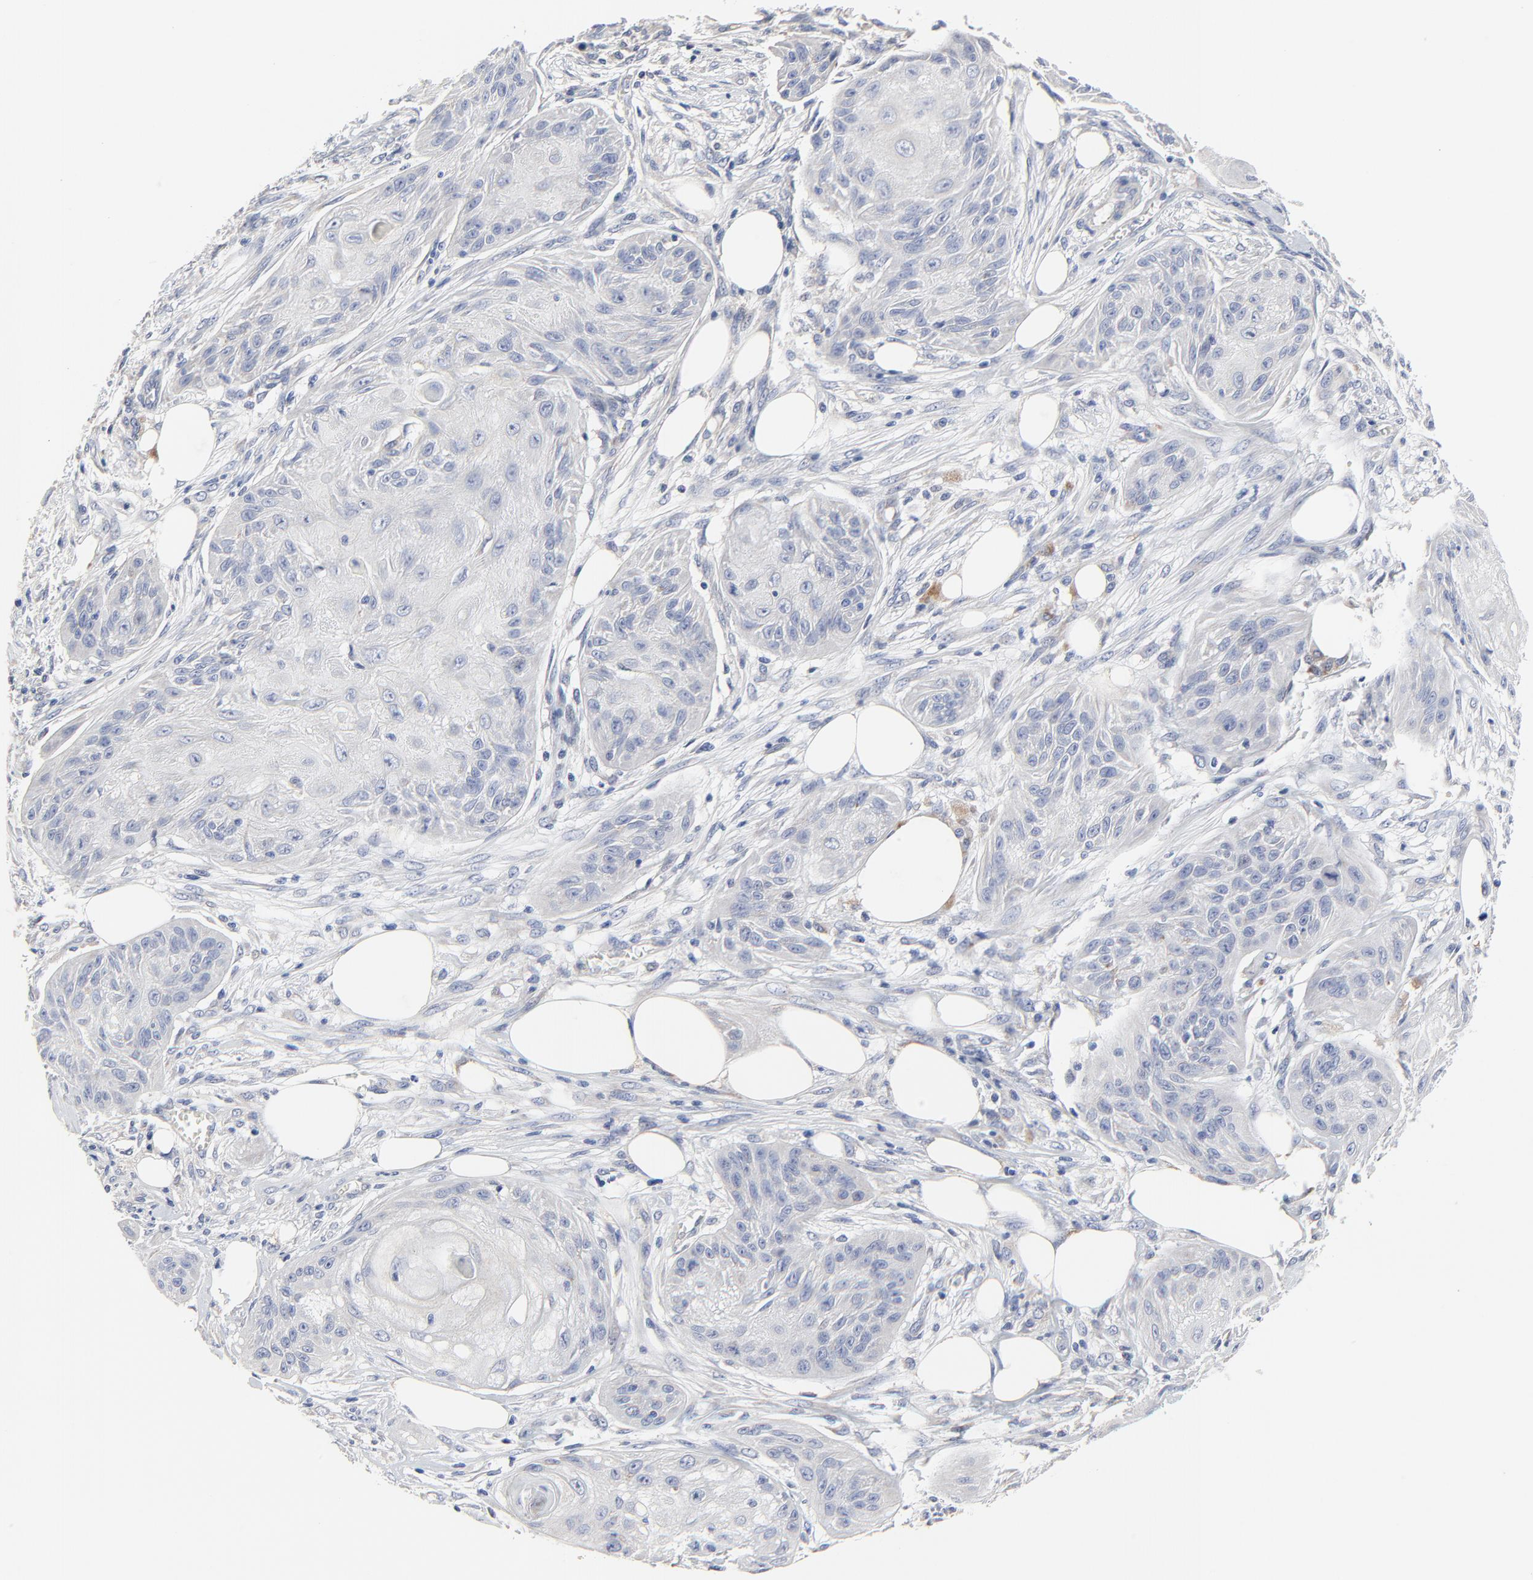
{"staining": {"intensity": "negative", "quantity": "none", "location": "none"}, "tissue": "skin cancer", "cell_type": "Tumor cells", "image_type": "cancer", "snomed": [{"axis": "morphology", "description": "Squamous cell carcinoma, NOS"}, {"axis": "topography", "description": "Skin"}], "caption": "This is an IHC micrograph of skin cancer (squamous cell carcinoma). There is no positivity in tumor cells.", "gene": "DHRSX", "patient": {"sex": "female", "age": 88}}